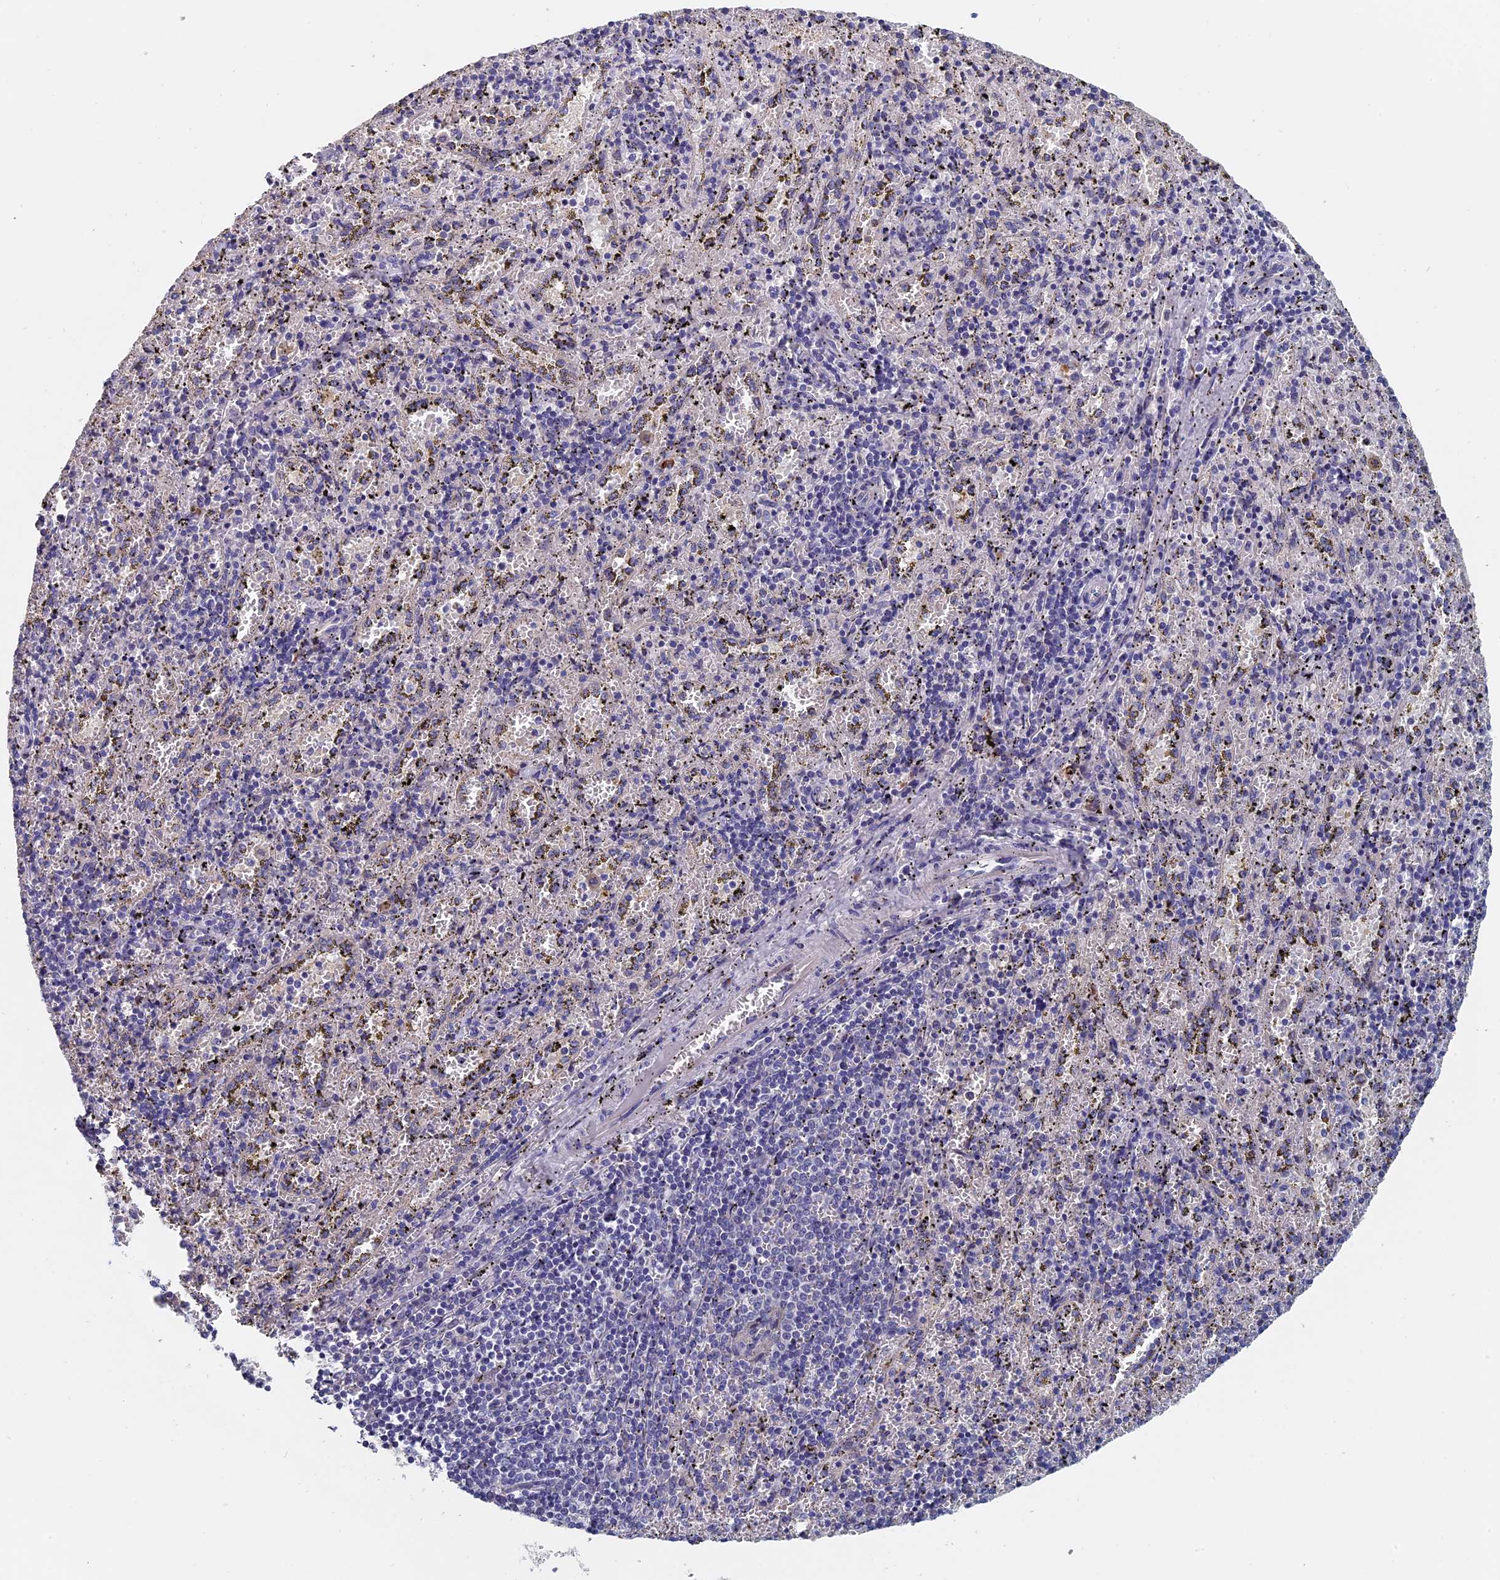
{"staining": {"intensity": "negative", "quantity": "none", "location": "none"}, "tissue": "spleen", "cell_type": "Cells in red pulp", "image_type": "normal", "snomed": [{"axis": "morphology", "description": "Normal tissue, NOS"}, {"axis": "topography", "description": "Spleen"}], "caption": "Immunohistochemistry of unremarkable spleen exhibits no staining in cells in red pulp. (DAB immunohistochemistry visualized using brightfield microscopy, high magnification).", "gene": "SLC33A1", "patient": {"sex": "male", "age": 11}}